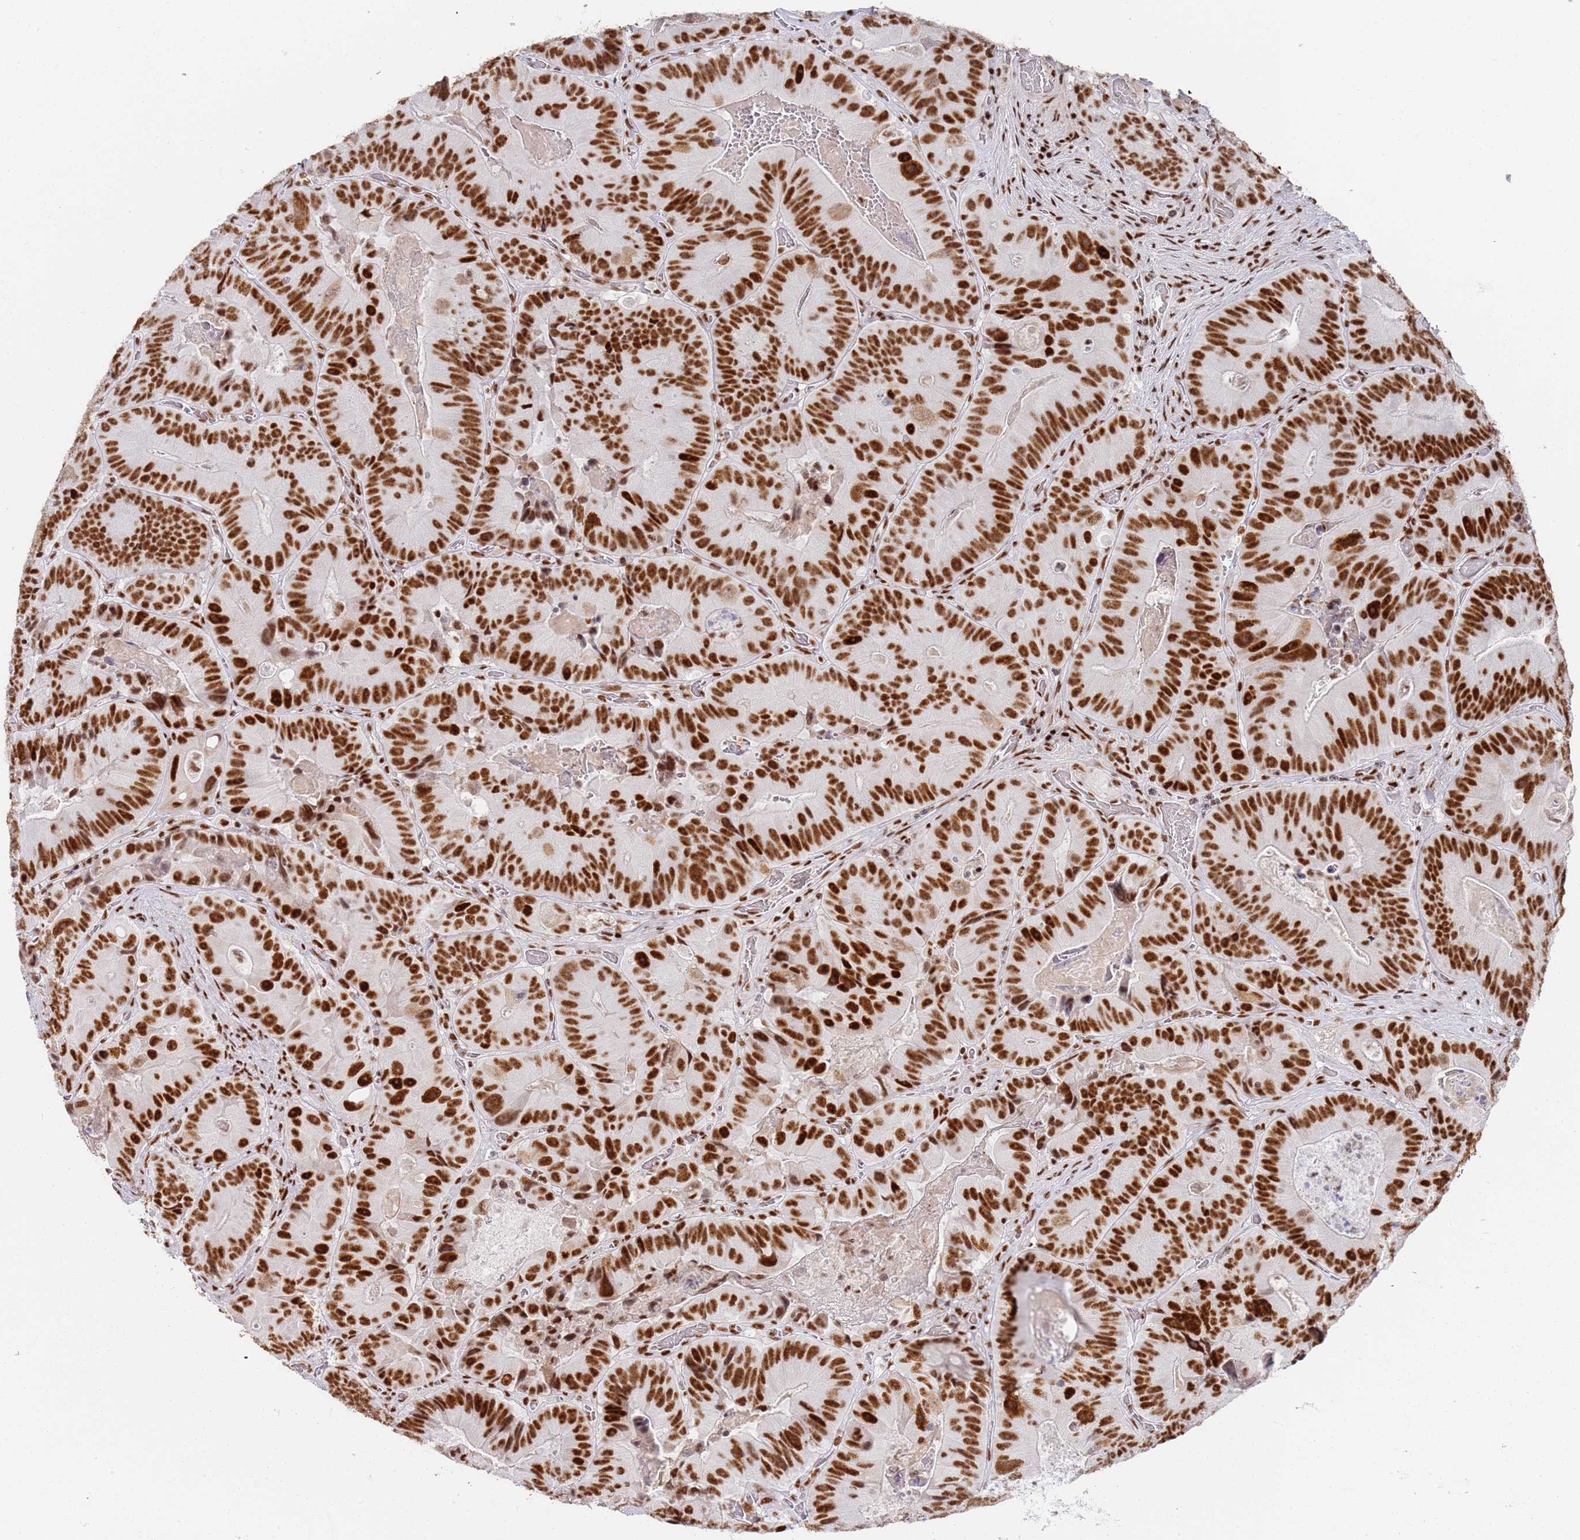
{"staining": {"intensity": "strong", "quantity": ">75%", "location": "nuclear"}, "tissue": "colorectal cancer", "cell_type": "Tumor cells", "image_type": "cancer", "snomed": [{"axis": "morphology", "description": "Adenocarcinoma, NOS"}, {"axis": "topography", "description": "Colon"}], "caption": "A brown stain shows strong nuclear positivity of a protein in human colorectal cancer (adenocarcinoma) tumor cells. Using DAB (3,3'-diaminobenzidine) (brown) and hematoxylin (blue) stains, captured at high magnification using brightfield microscopy.", "gene": "AKAP8L", "patient": {"sex": "female", "age": 86}}